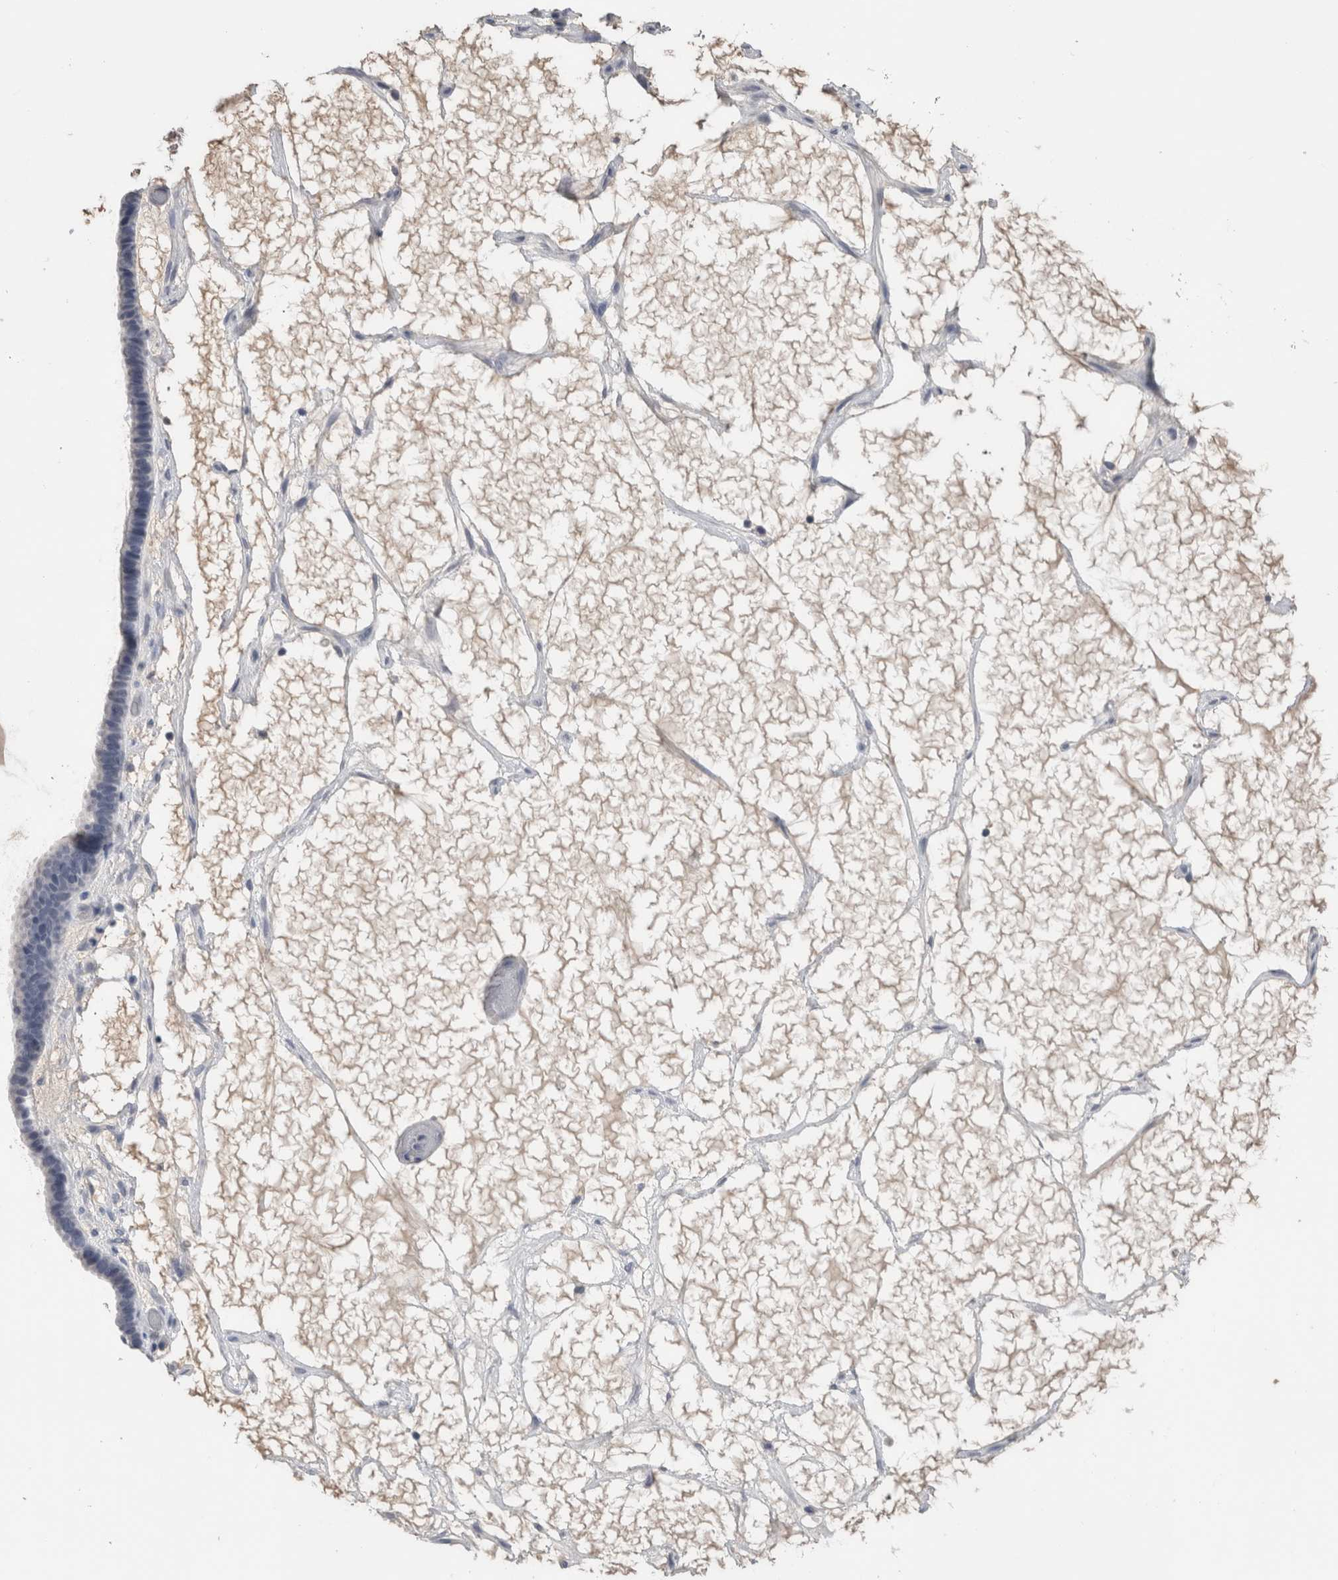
{"staining": {"intensity": "negative", "quantity": "none", "location": "none"}, "tissue": "ovarian cancer", "cell_type": "Tumor cells", "image_type": "cancer", "snomed": [{"axis": "morphology", "description": "Cystadenocarcinoma, serous, NOS"}, {"axis": "topography", "description": "Ovary"}], "caption": "Tumor cells show no significant staining in ovarian cancer (serous cystadenocarcinoma). Nuclei are stained in blue.", "gene": "FABP4", "patient": {"sex": "female", "age": 56}}